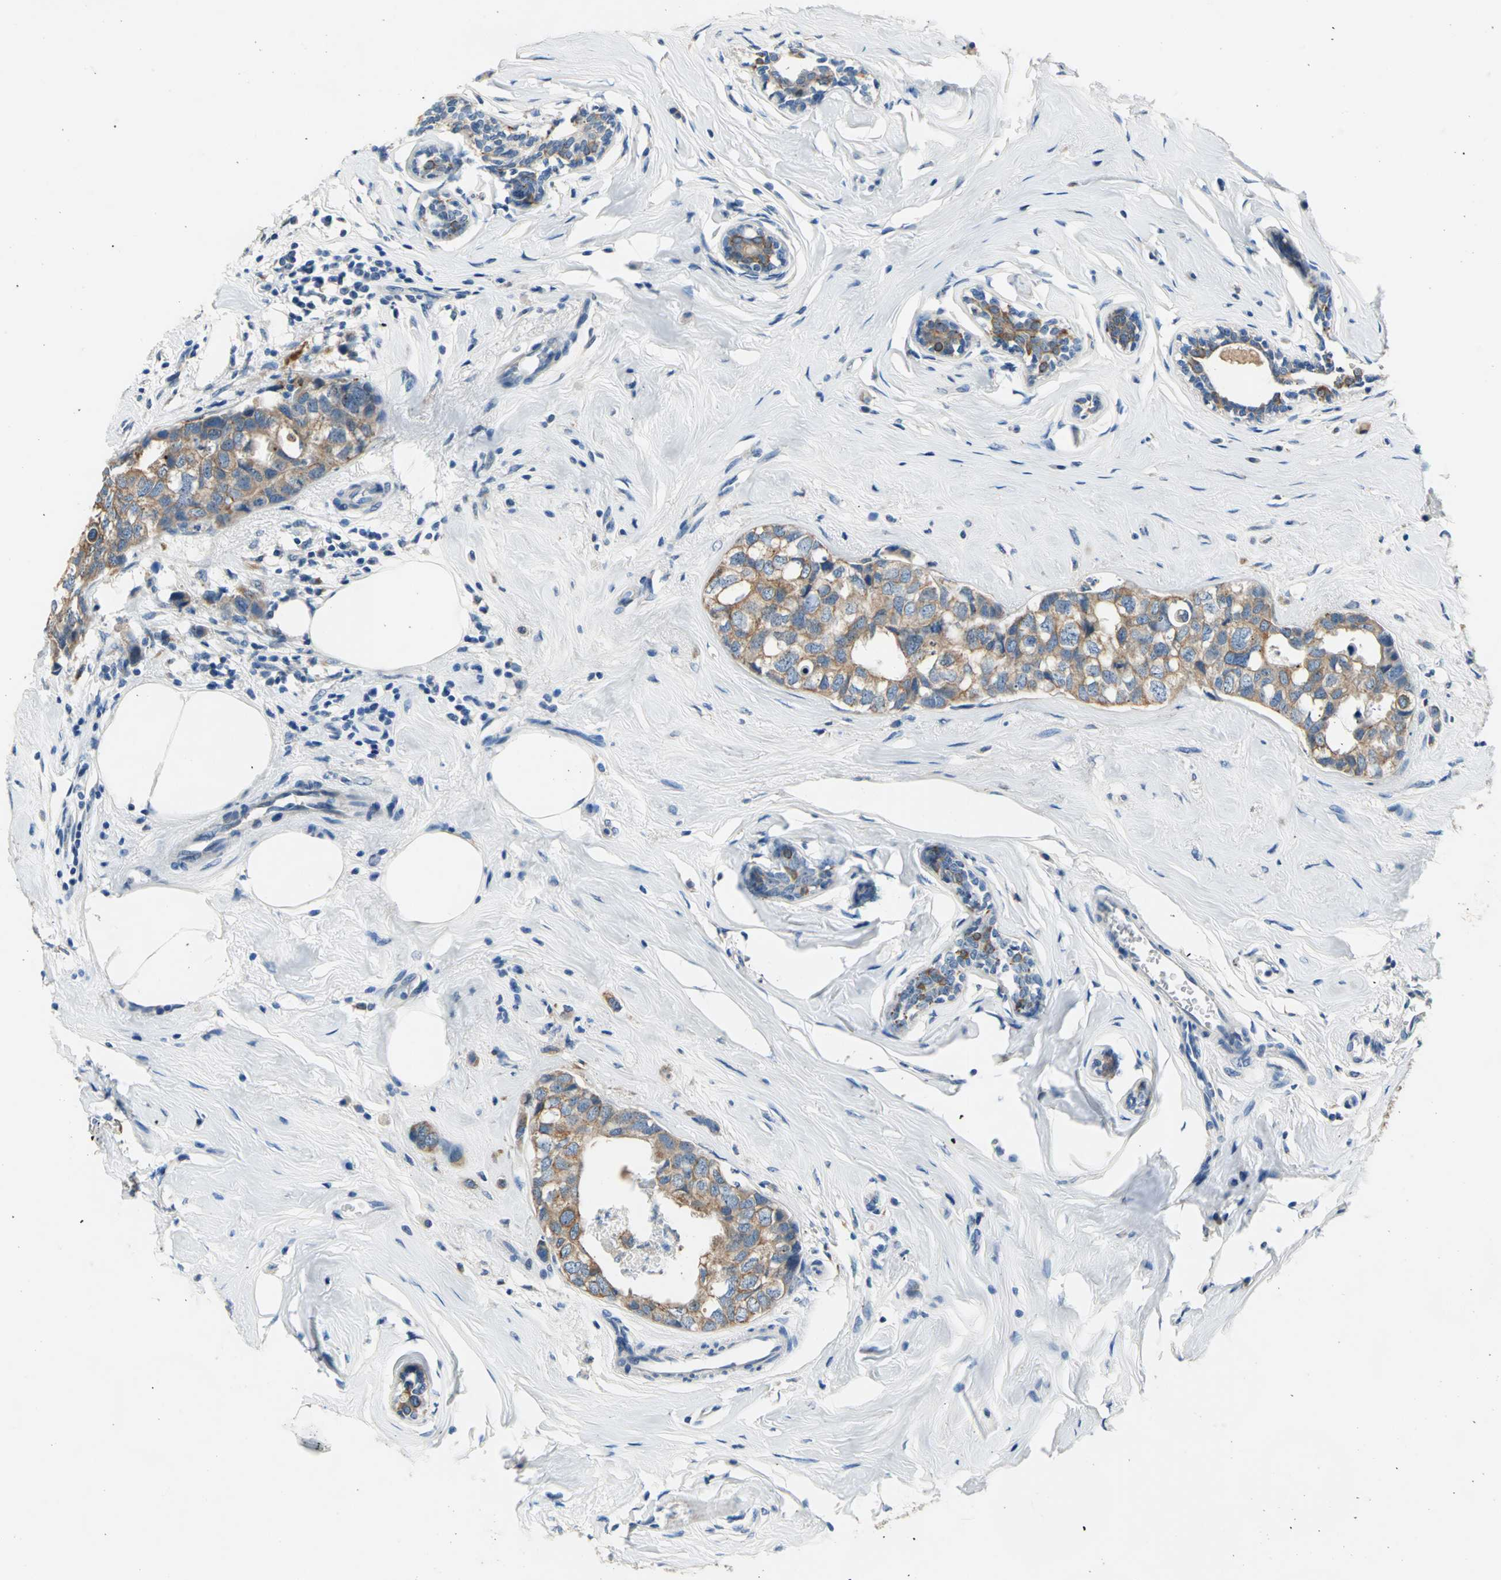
{"staining": {"intensity": "weak", "quantity": ">75%", "location": "cytoplasmic/membranous"}, "tissue": "breast cancer", "cell_type": "Tumor cells", "image_type": "cancer", "snomed": [{"axis": "morphology", "description": "Normal tissue, NOS"}, {"axis": "morphology", "description": "Duct carcinoma"}, {"axis": "topography", "description": "Breast"}], "caption": "Intraductal carcinoma (breast) stained with a protein marker demonstrates weak staining in tumor cells.", "gene": "RASD2", "patient": {"sex": "female", "age": 50}}